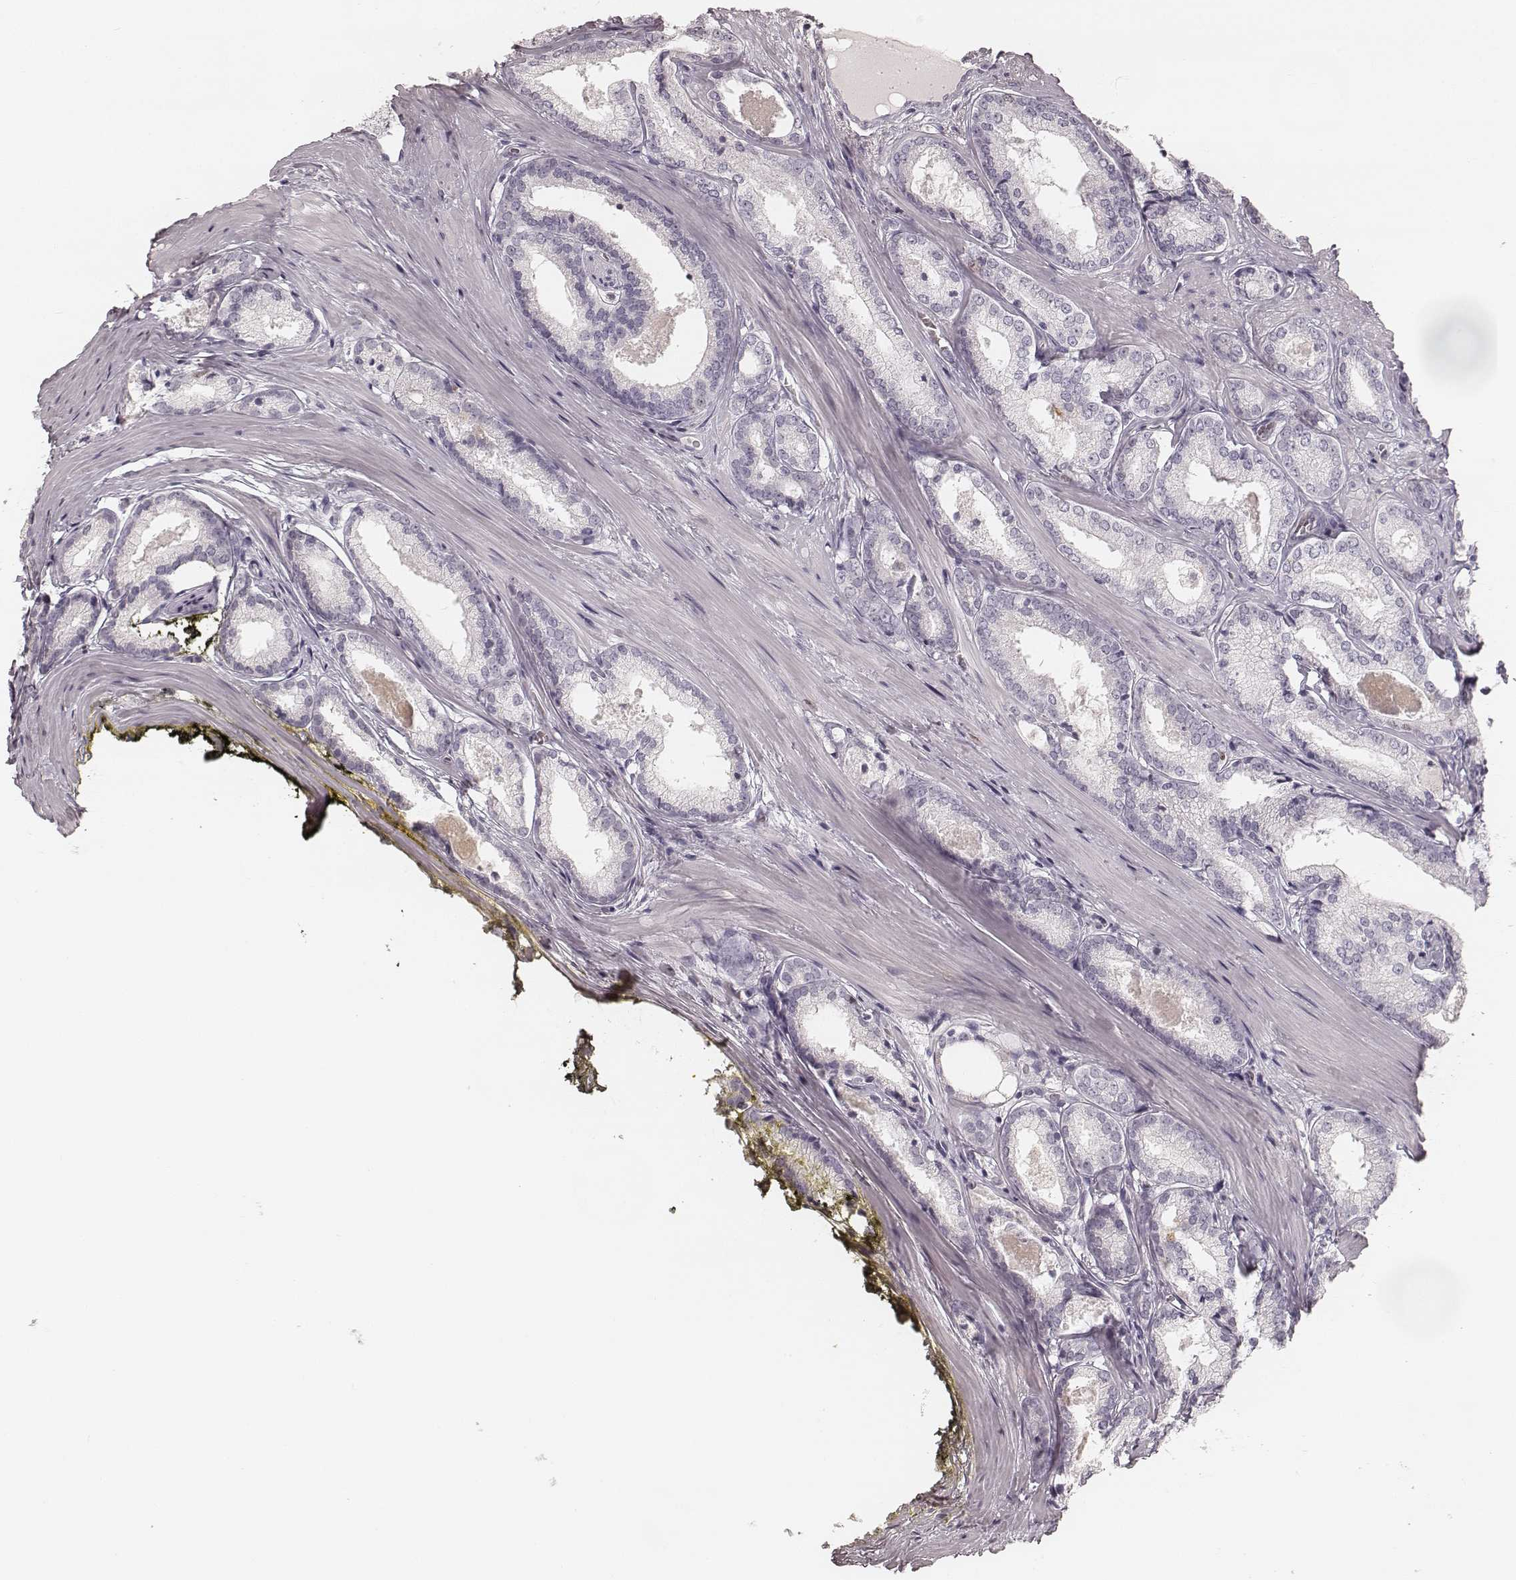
{"staining": {"intensity": "negative", "quantity": "none", "location": "none"}, "tissue": "prostate cancer", "cell_type": "Tumor cells", "image_type": "cancer", "snomed": [{"axis": "morphology", "description": "Adenocarcinoma, Low grade"}, {"axis": "topography", "description": "Prostate"}], "caption": "This is an immunohistochemistry (IHC) photomicrograph of human prostate cancer (low-grade adenocarcinoma). There is no staining in tumor cells.", "gene": "TEX37", "patient": {"sex": "male", "age": 56}}